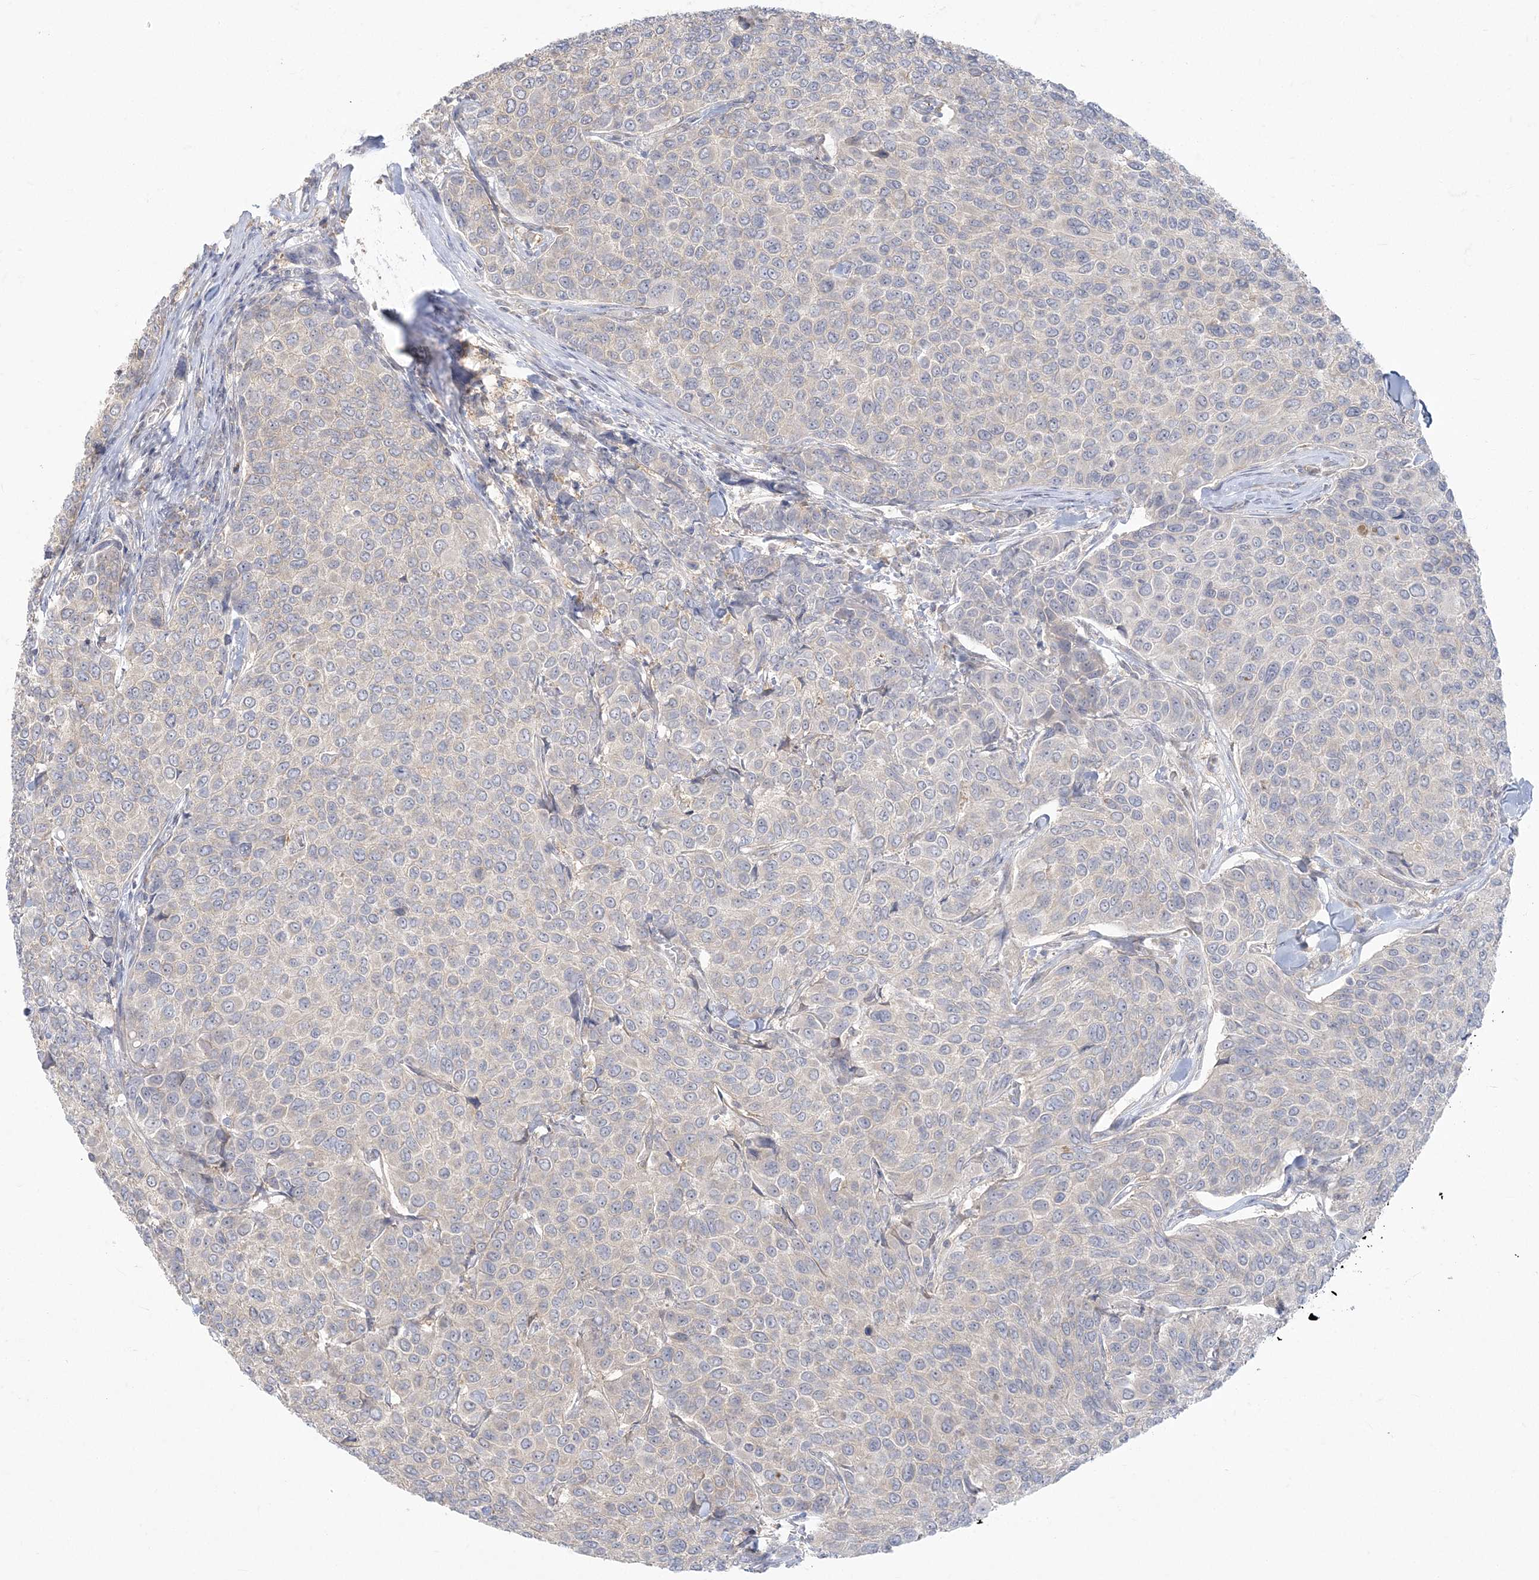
{"staining": {"intensity": "negative", "quantity": "none", "location": "none"}, "tissue": "breast cancer", "cell_type": "Tumor cells", "image_type": "cancer", "snomed": [{"axis": "morphology", "description": "Duct carcinoma"}, {"axis": "topography", "description": "Breast"}], "caption": "A micrograph of human breast invasive ductal carcinoma is negative for staining in tumor cells.", "gene": "ZC3H6", "patient": {"sex": "female", "age": 55}}